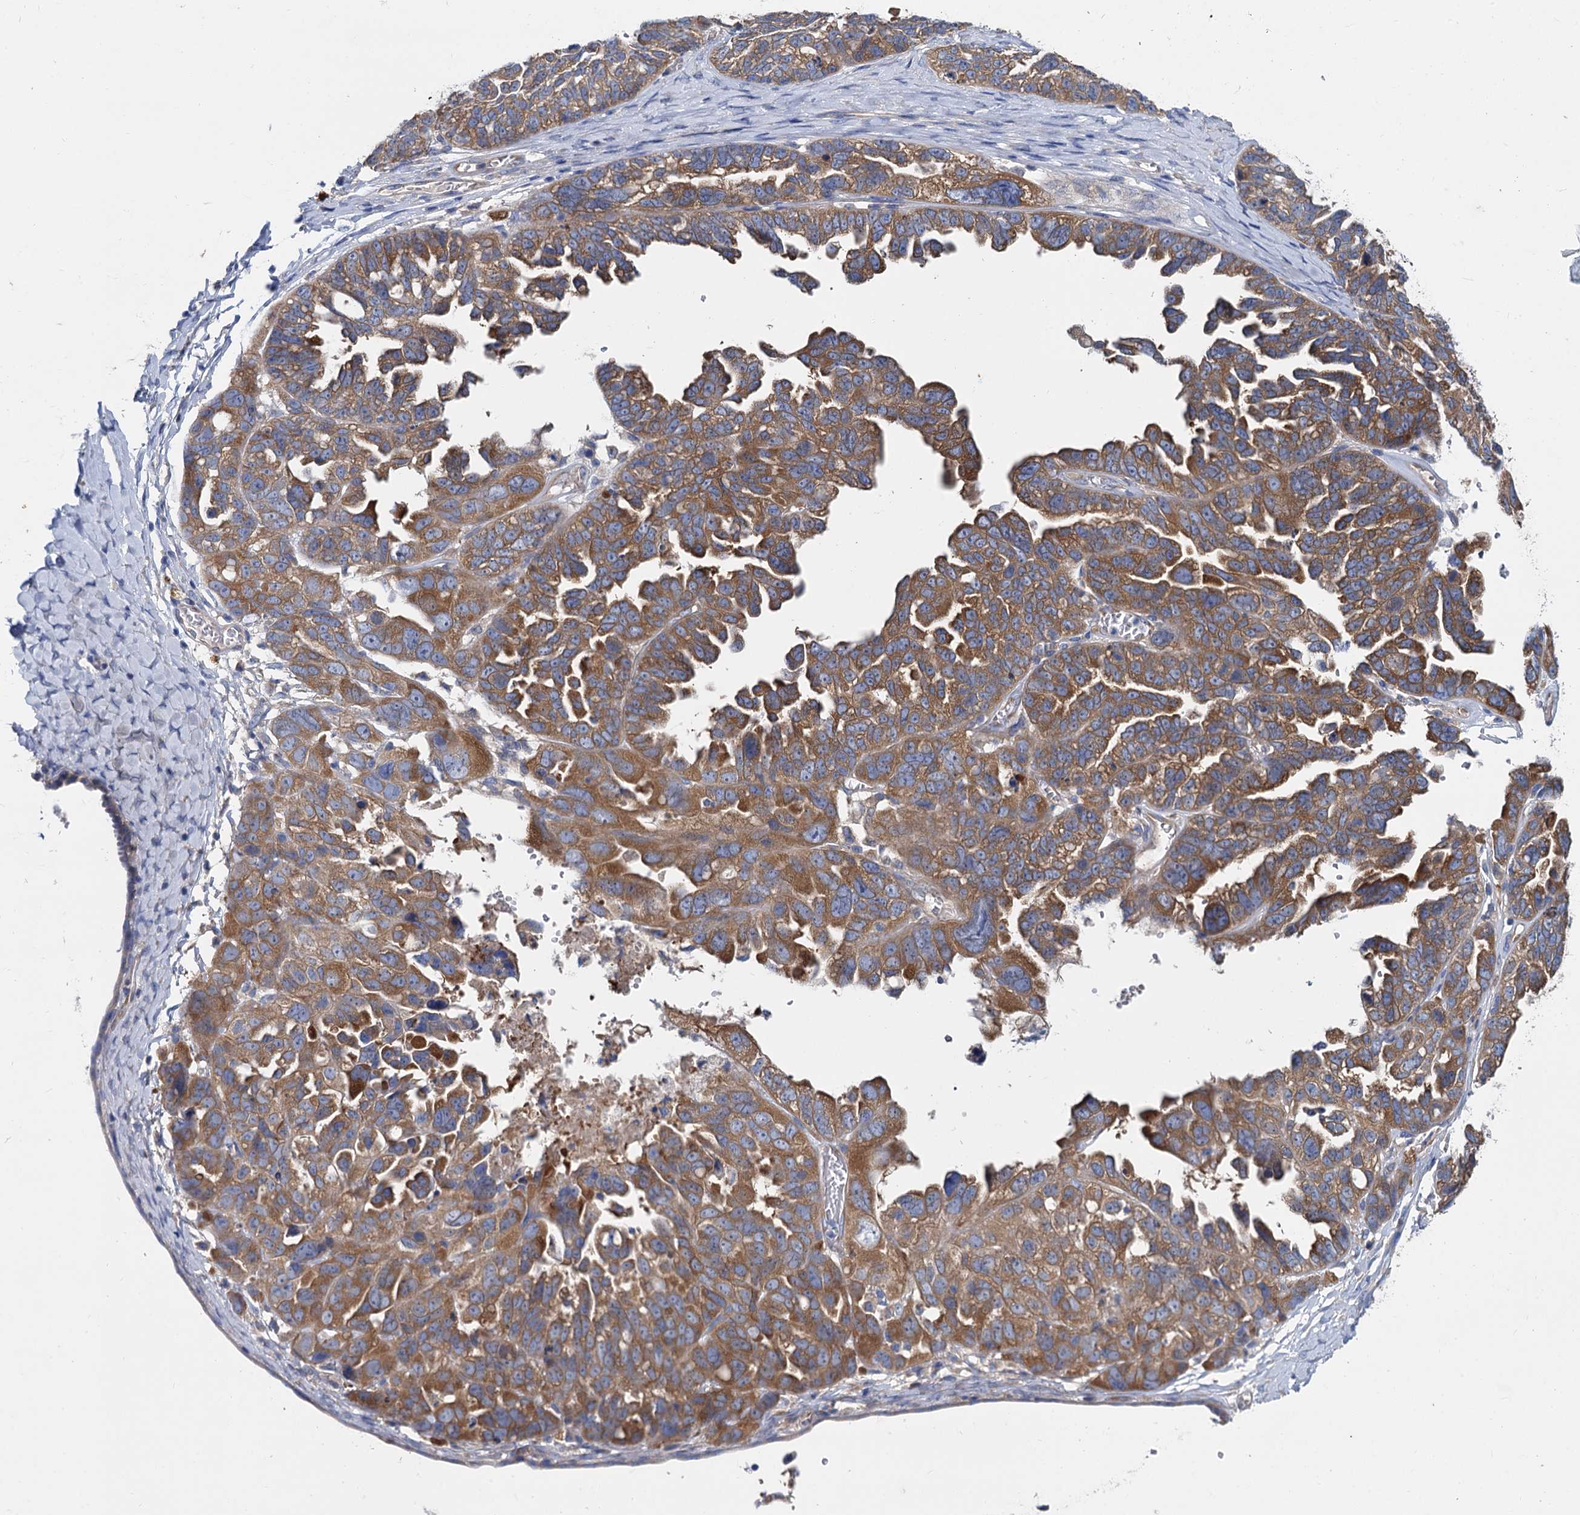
{"staining": {"intensity": "moderate", "quantity": ">75%", "location": "cytoplasmic/membranous"}, "tissue": "ovarian cancer", "cell_type": "Tumor cells", "image_type": "cancer", "snomed": [{"axis": "morphology", "description": "Cystadenocarcinoma, serous, NOS"}, {"axis": "topography", "description": "Ovary"}], "caption": "Immunohistochemistry (IHC) image of neoplastic tissue: ovarian cancer stained using immunohistochemistry shows medium levels of moderate protein expression localized specifically in the cytoplasmic/membranous of tumor cells, appearing as a cytoplasmic/membranous brown color.", "gene": "QARS1", "patient": {"sex": "female", "age": 79}}